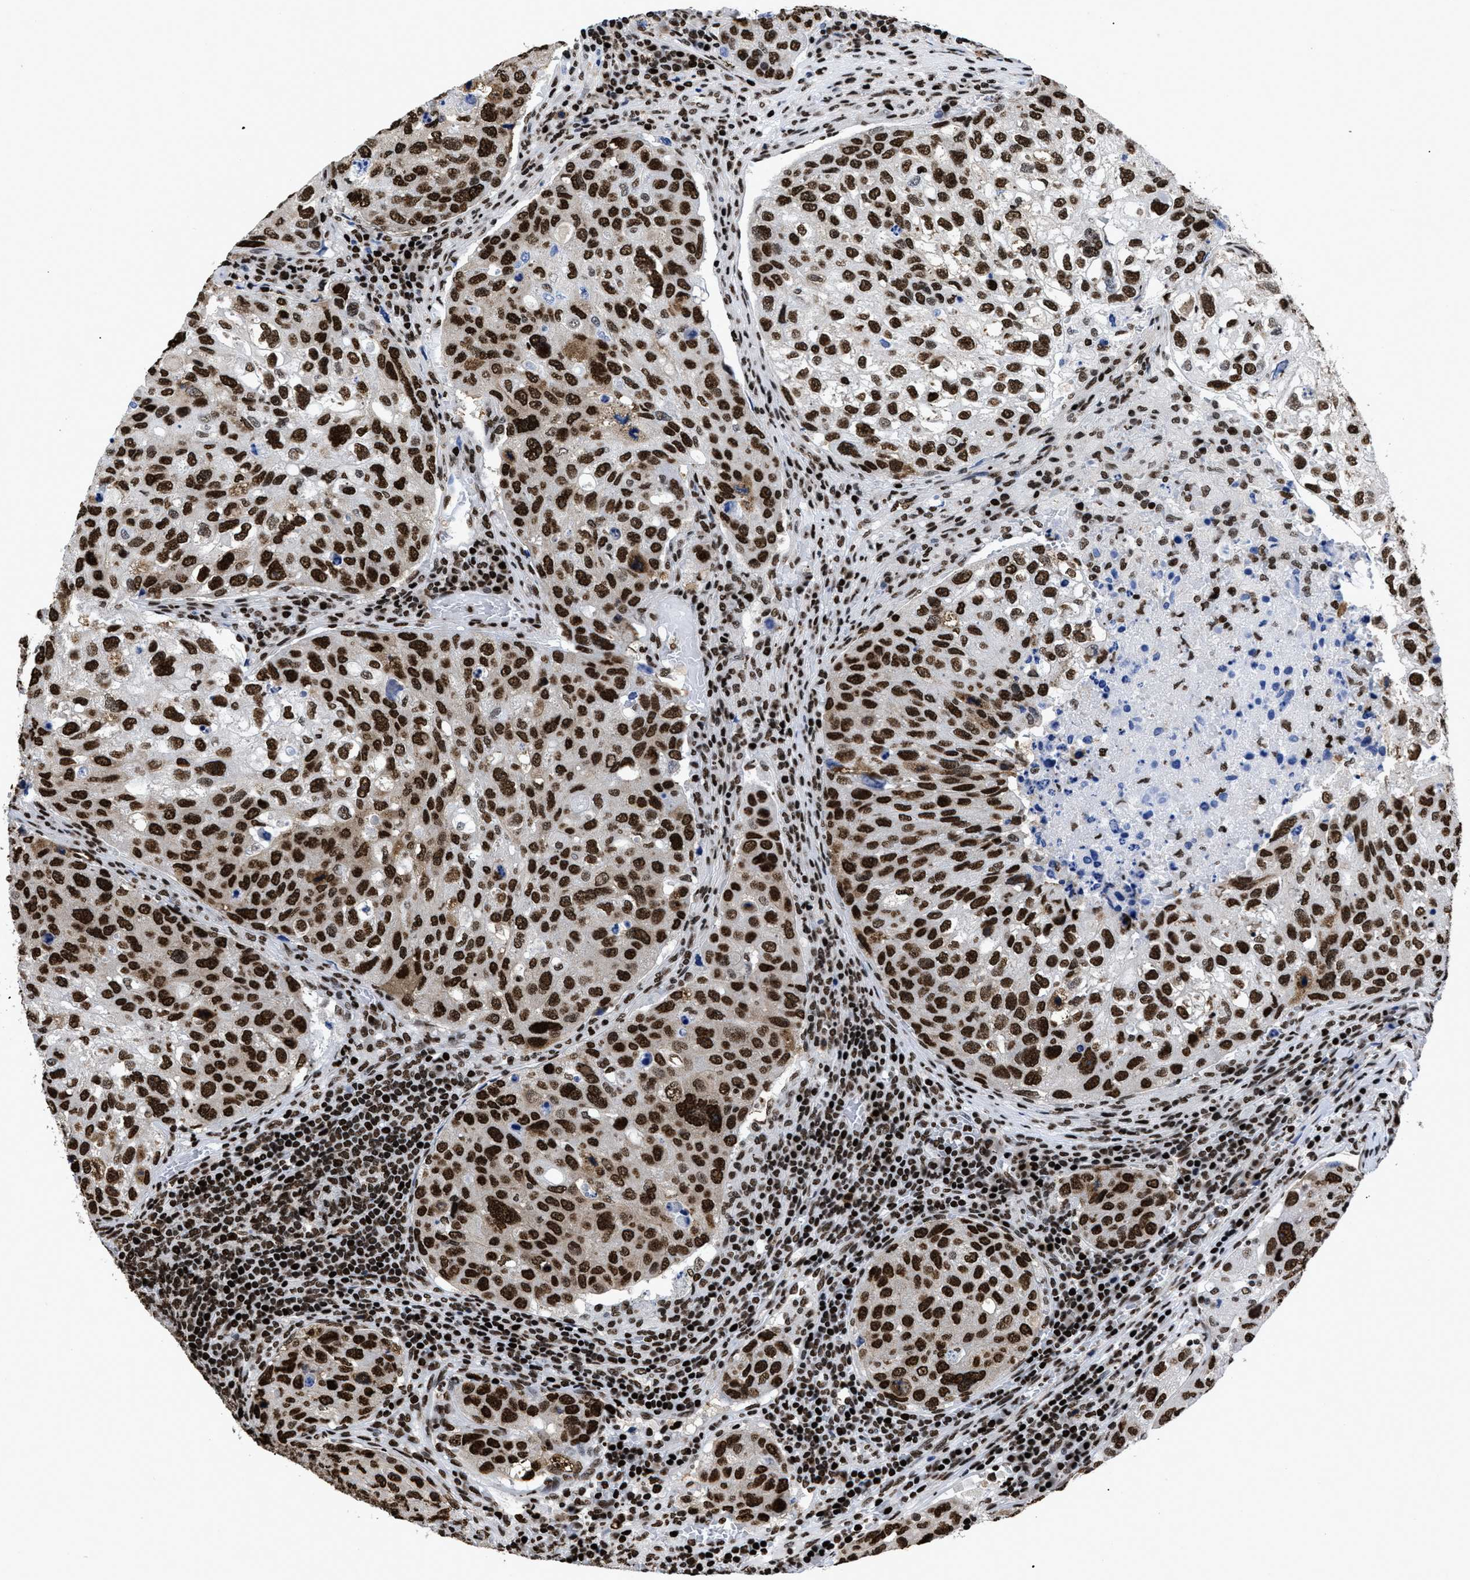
{"staining": {"intensity": "strong", "quantity": "25%-75%", "location": "nuclear"}, "tissue": "urothelial cancer", "cell_type": "Tumor cells", "image_type": "cancer", "snomed": [{"axis": "morphology", "description": "Urothelial carcinoma, High grade"}, {"axis": "topography", "description": "Lymph node"}, {"axis": "topography", "description": "Urinary bladder"}], "caption": "Protein staining by immunohistochemistry reveals strong nuclear positivity in about 25%-75% of tumor cells in urothelial cancer.", "gene": "CALHM3", "patient": {"sex": "male", "age": 51}}